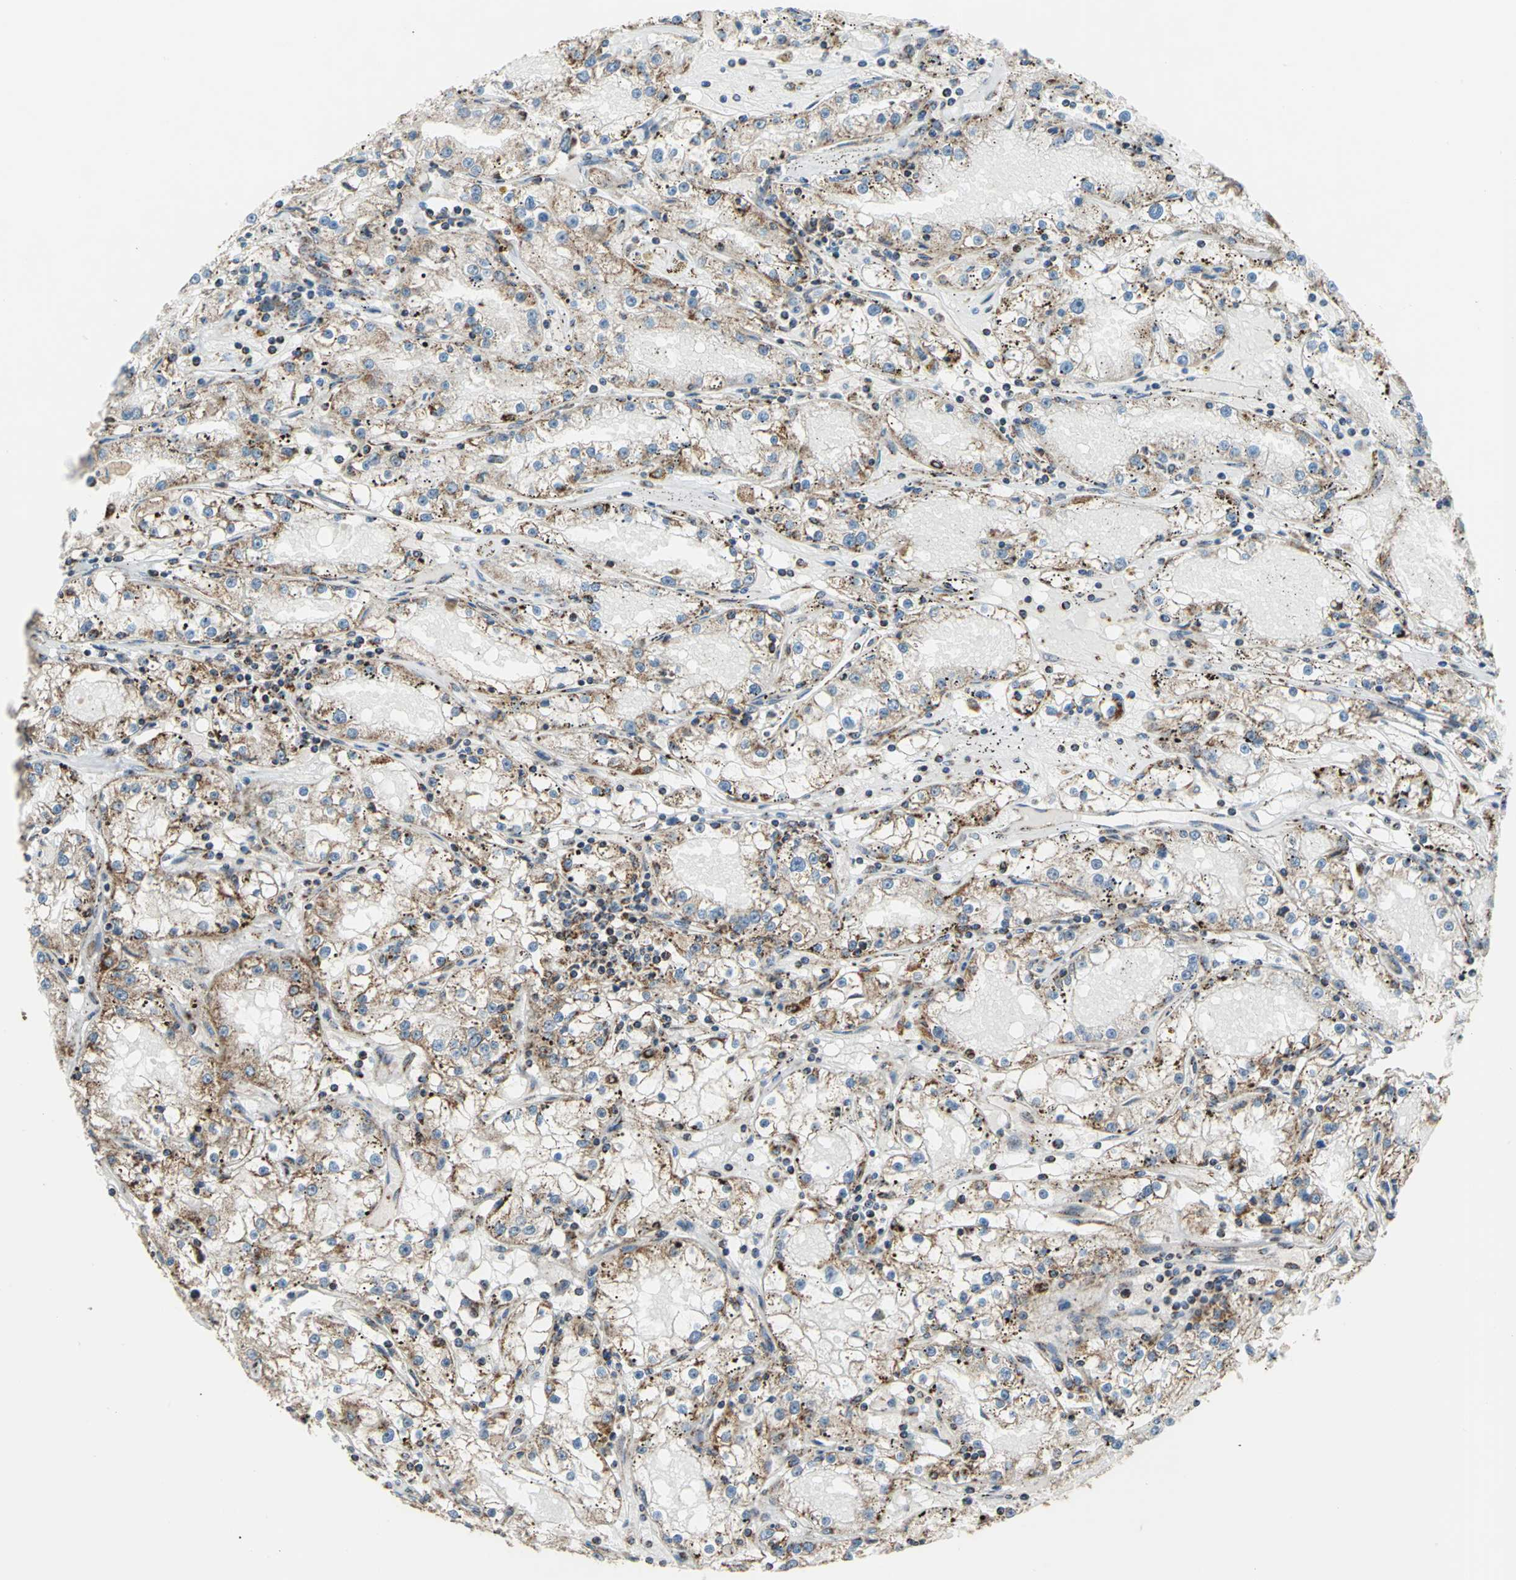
{"staining": {"intensity": "weak", "quantity": ">75%", "location": "cytoplasmic/membranous"}, "tissue": "renal cancer", "cell_type": "Tumor cells", "image_type": "cancer", "snomed": [{"axis": "morphology", "description": "Adenocarcinoma, NOS"}, {"axis": "topography", "description": "Kidney"}], "caption": "This is an image of immunohistochemistry (IHC) staining of renal adenocarcinoma, which shows weak expression in the cytoplasmic/membranous of tumor cells.", "gene": "MRPS22", "patient": {"sex": "male", "age": 56}}